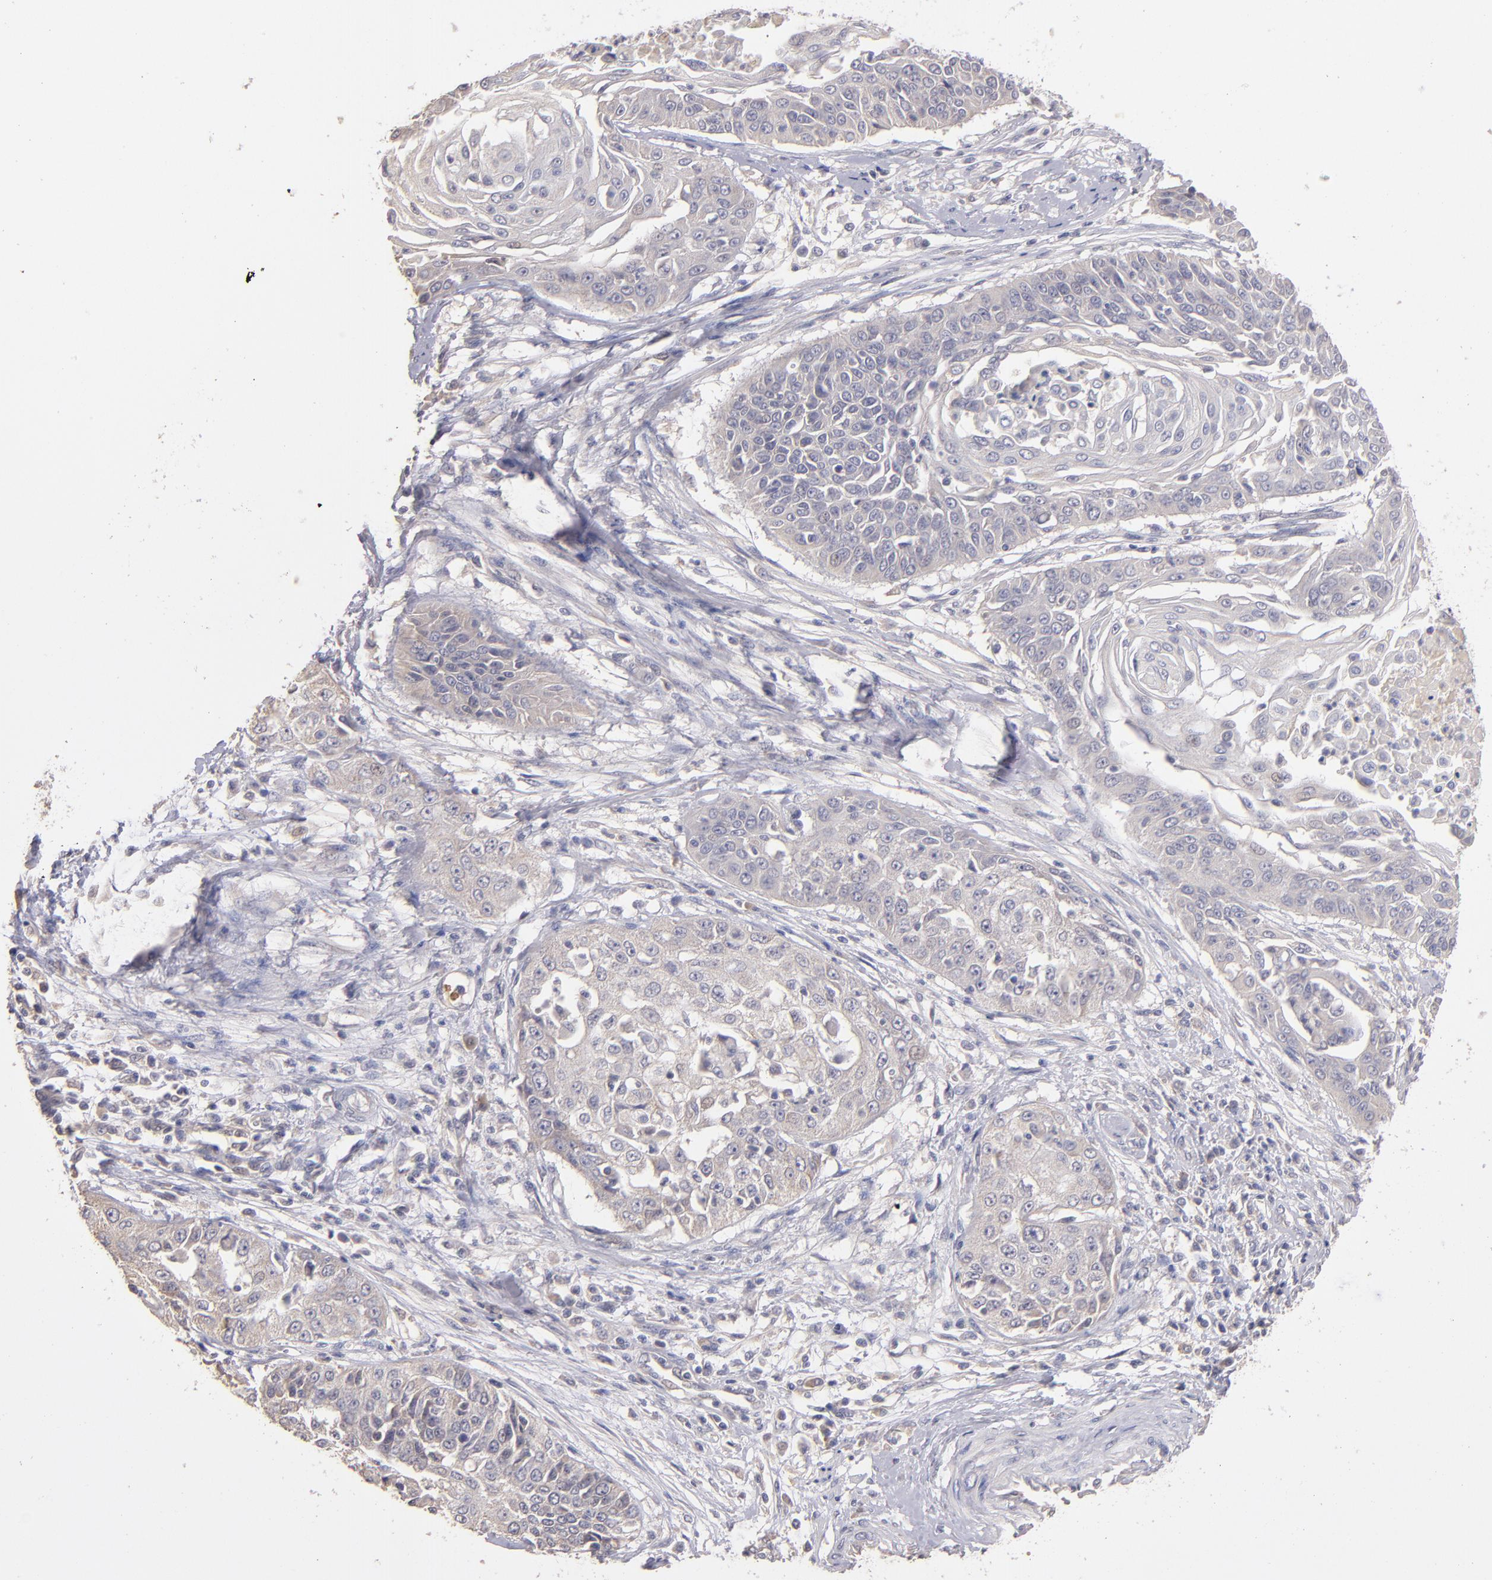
{"staining": {"intensity": "negative", "quantity": "none", "location": "none"}, "tissue": "cervical cancer", "cell_type": "Tumor cells", "image_type": "cancer", "snomed": [{"axis": "morphology", "description": "Squamous cell carcinoma, NOS"}, {"axis": "topography", "description": "Cervix"}], "caption": "Histopathology image shows no protein staining in tumor cells of cervical cancer (squamous cell carcinoma) tissue.", "gene": "GNAZ", "patient": {"sex": "female", "age": 64}}